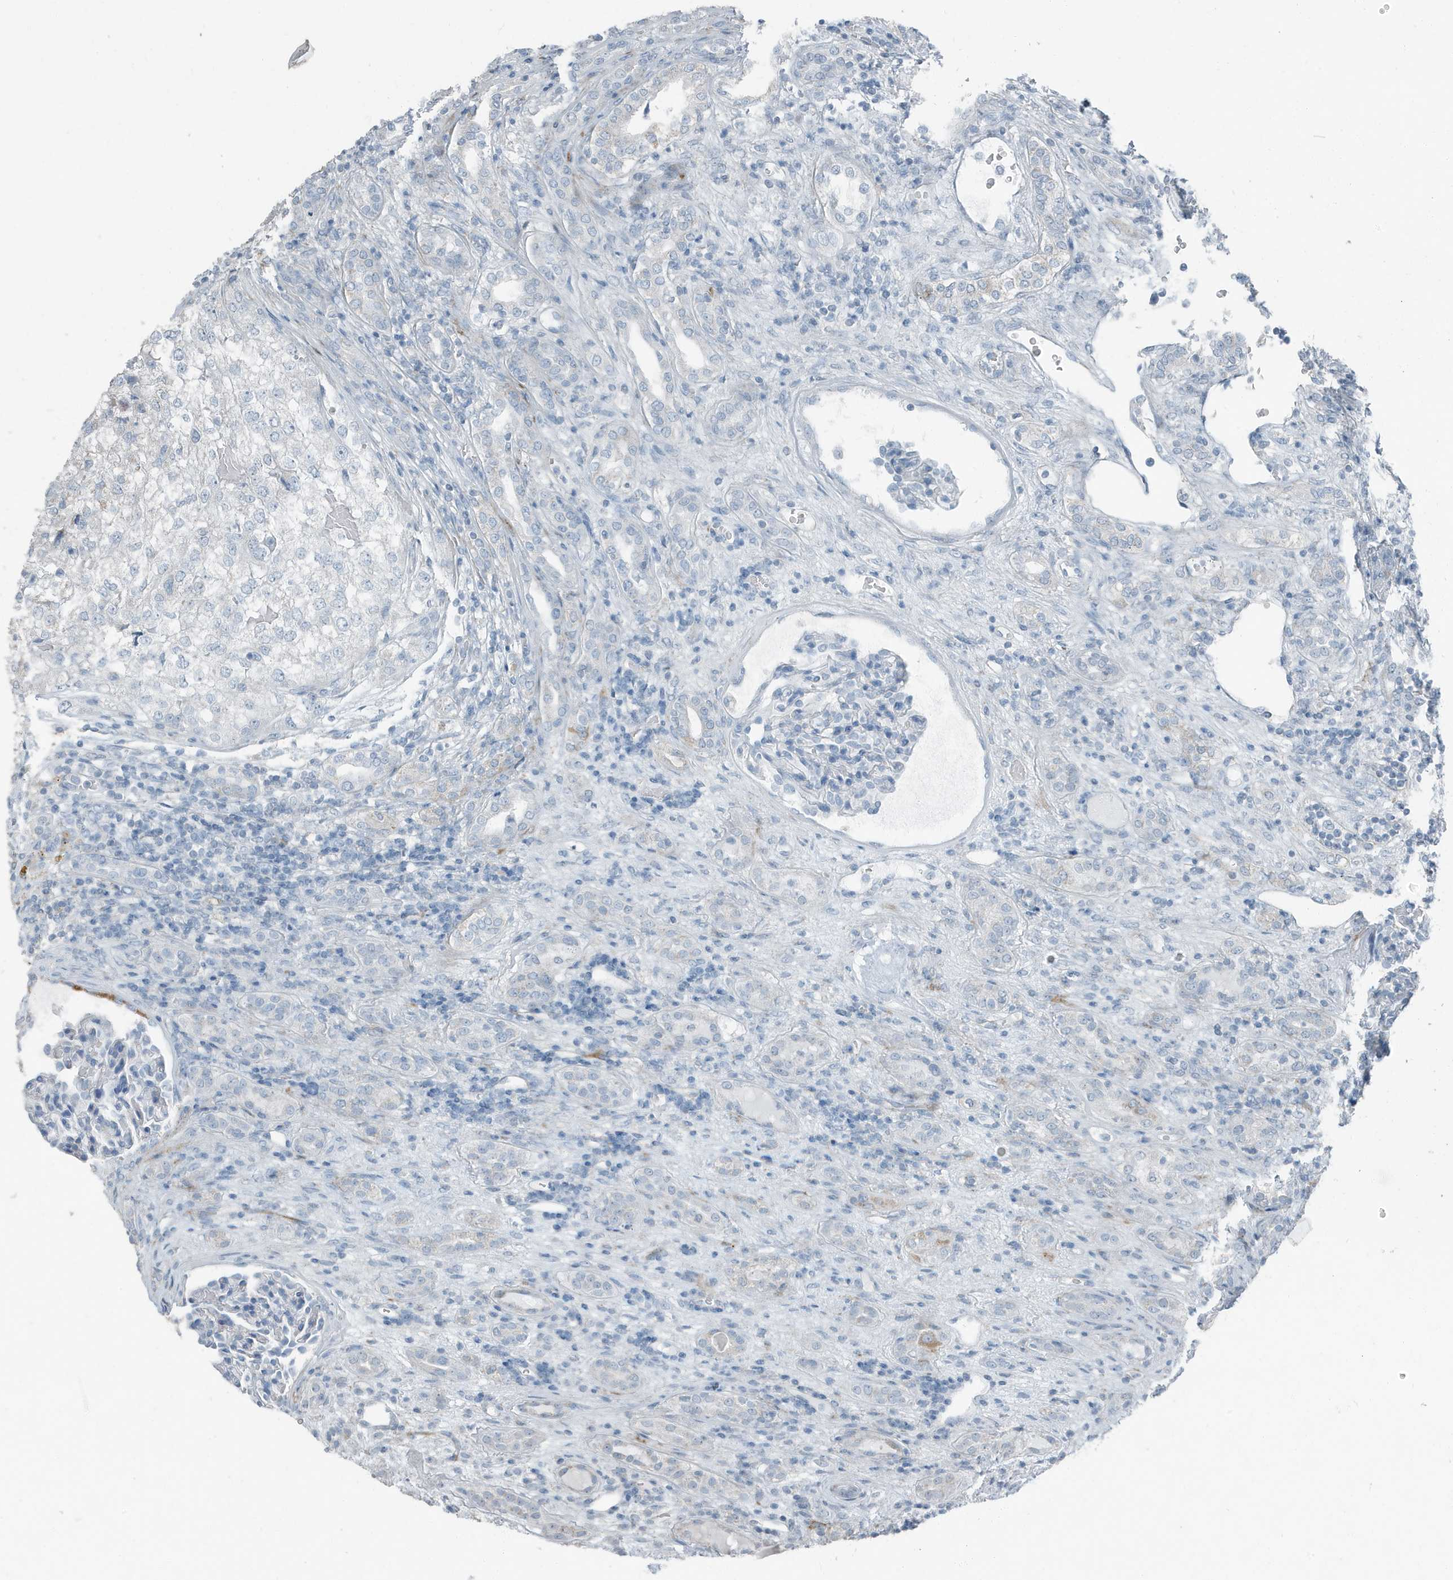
{"staining": {"intensity": "negative", "quantity": "none", "location": "none"}, "tissue": "renal cancer", "cell_type": "Tumor cells", "image_type": "cancer", "snomed": [{"axis": "morphology", "description": "Adenocarcinoma, NOS"}, {"axis": "topography", "description": "Kidney"}], "caption": "This is an IHC micrograph of human renal cancer. There is no expression in tumor cells.", "gene": "FAM162A", "patient": {"sex": "female", "age": 54}}